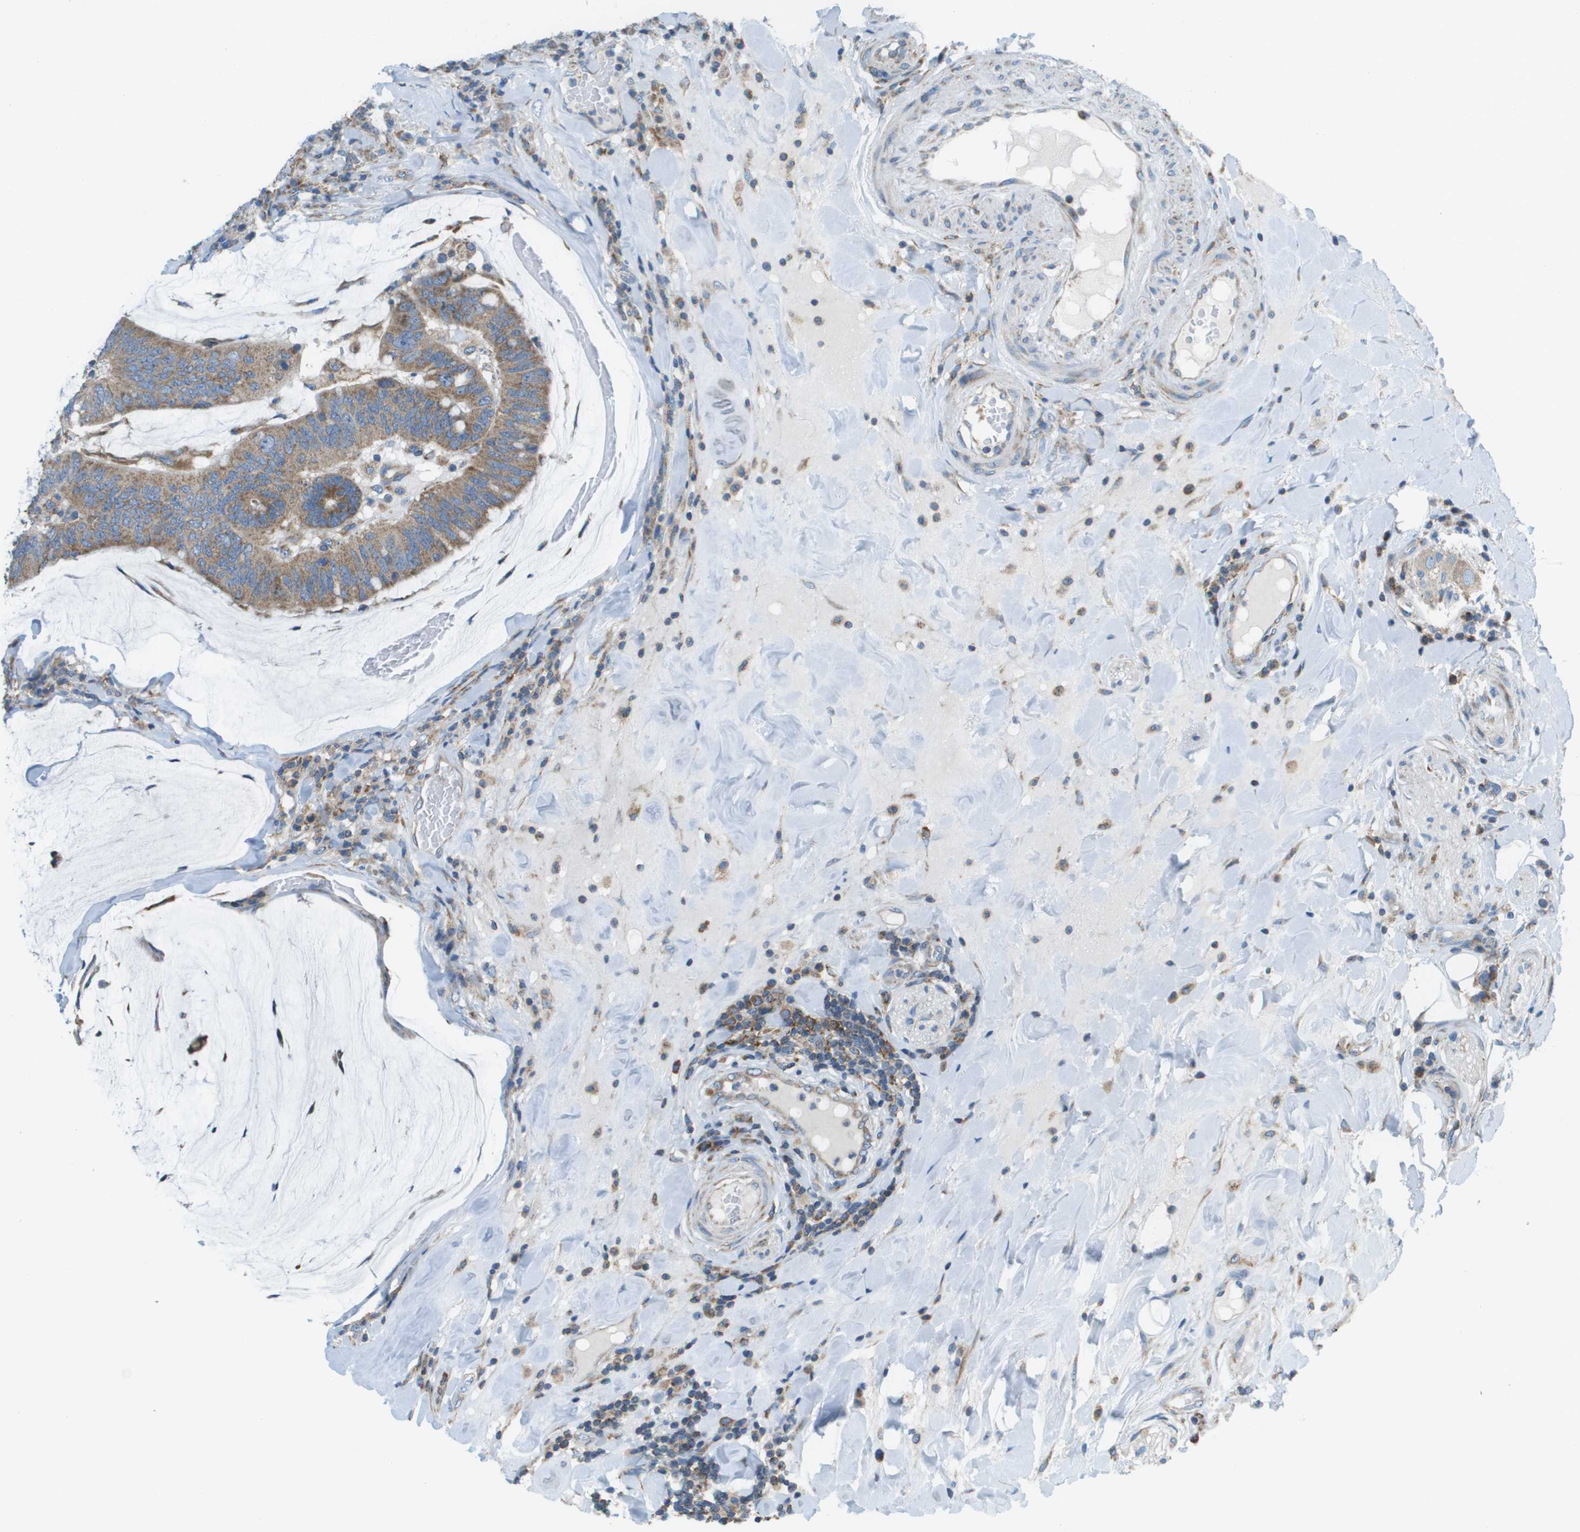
{"staining": {"intensity": "moderate", "quantity": ">75%", "location": "cytoplasmic/membranous"}, "tissue": "colorectal cancer", "cell_type": "Tumor cells", "image_type": "cancer", "snomed": [{"axis": "morphology", "description": "Normal tissue, NOS"}, {"axis": "morphology", "description": "Adenocarcinoma, NOS"}, {"axis": "topography", "description": "Colon"}], "caption": "DAB immunohistochemical staining of colorectal cancer reveals moderate cytoplasmic/membranous protein positivity in about >75% of tumor cells. The staining was performed using DAB to visualize the protein expression in brown, while the nuclei were stained in blue with hematoxylin (Magnification: 20x).", "gene": "TAOK3", "patient": {"sex": "female", "age": 66}}